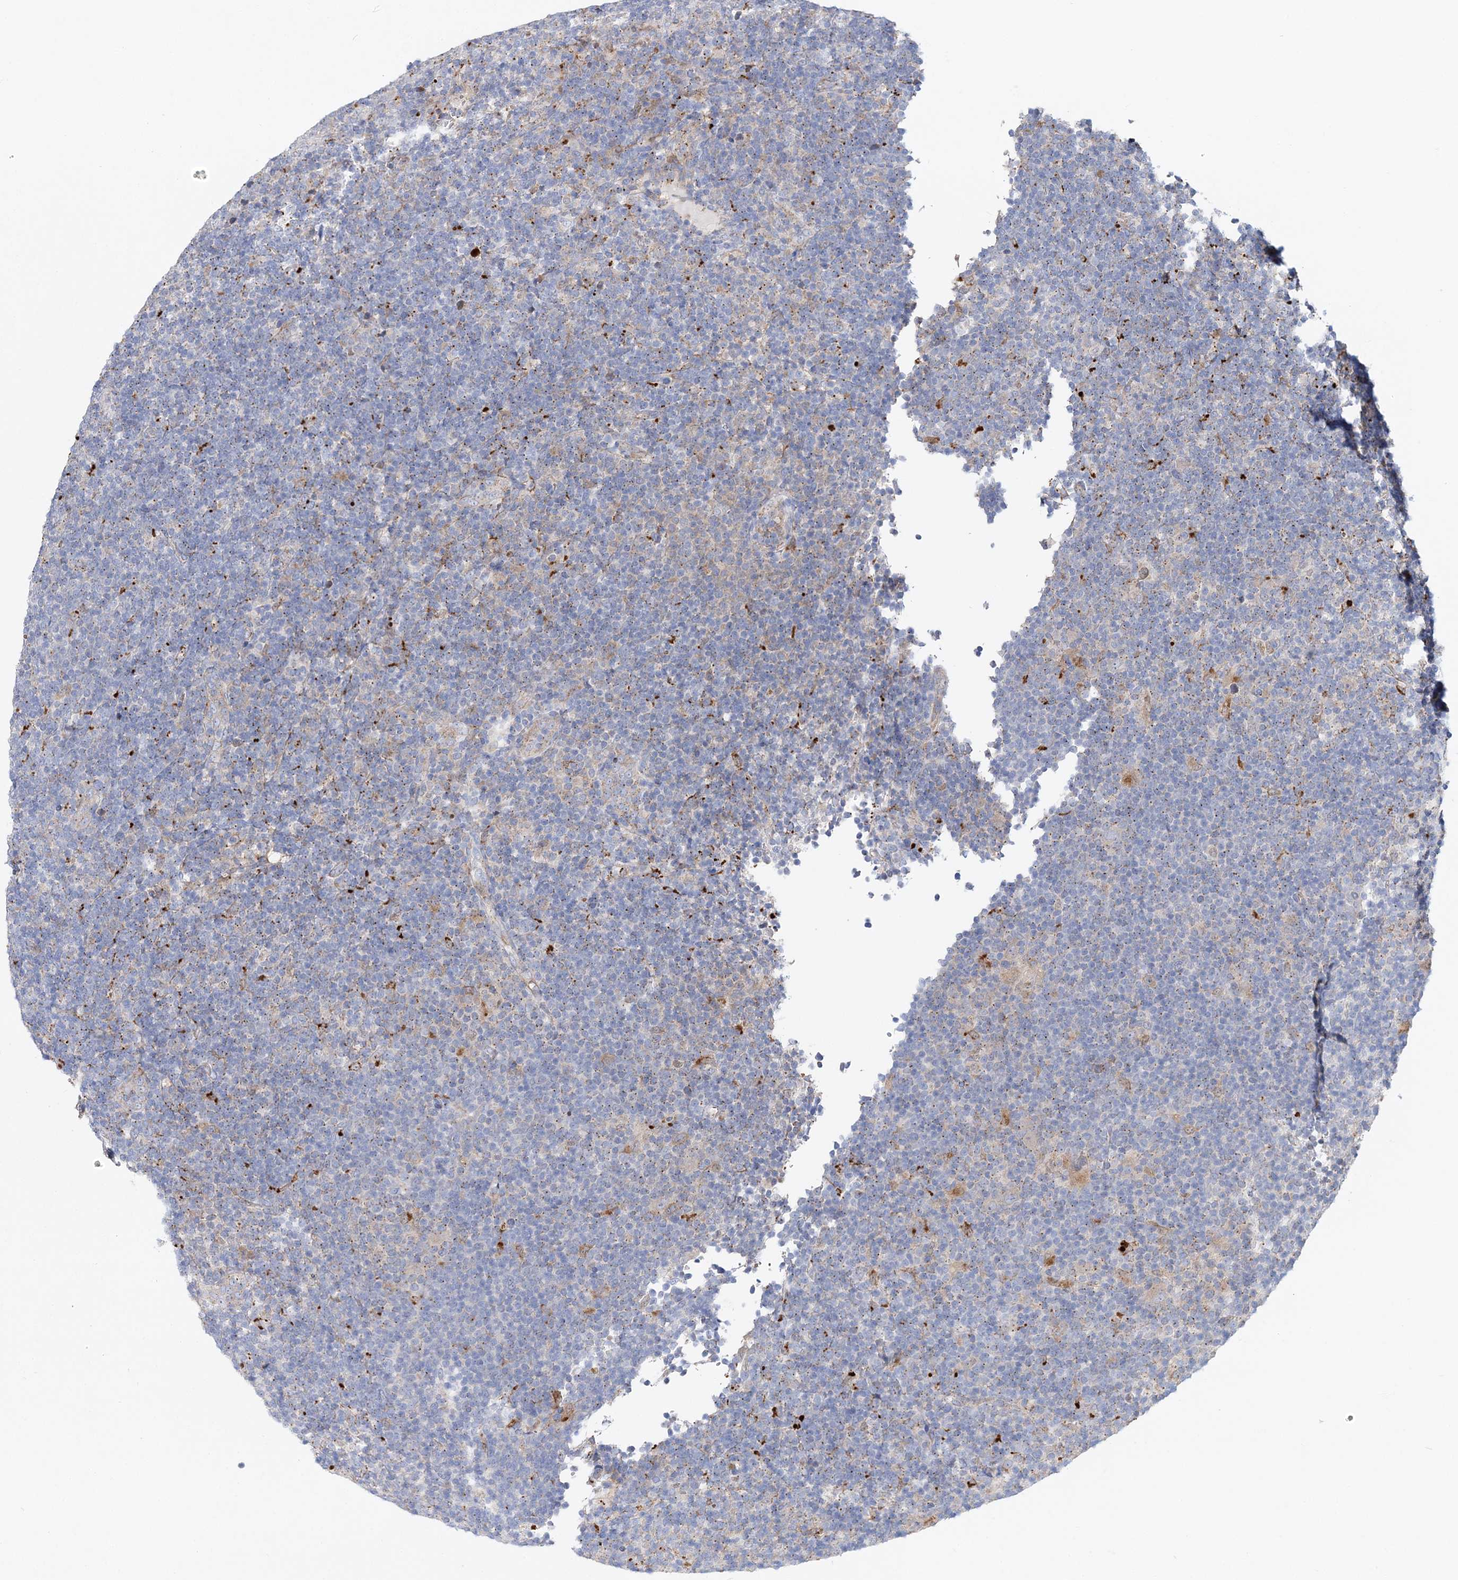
{"staining": {"intensity": "negative", "quantity": "none", "location": "none"}, "tissue": "lymphoma", "cell_type": "Tumor cells", "image_type": "cancer", "snomed": [{"axis": "morphology", "description": "Hodgkin's disease, NOS"}, {"axis": "topography", "description": "Lymph node"}], "caption": "Immunohistochemistry histopathology image of human Hodgkin's disease stained for a protein (brown), which displays no staining in tumor cells.", "gene": "C3orf38", "patient": {"sex": "female", "age": 57}}